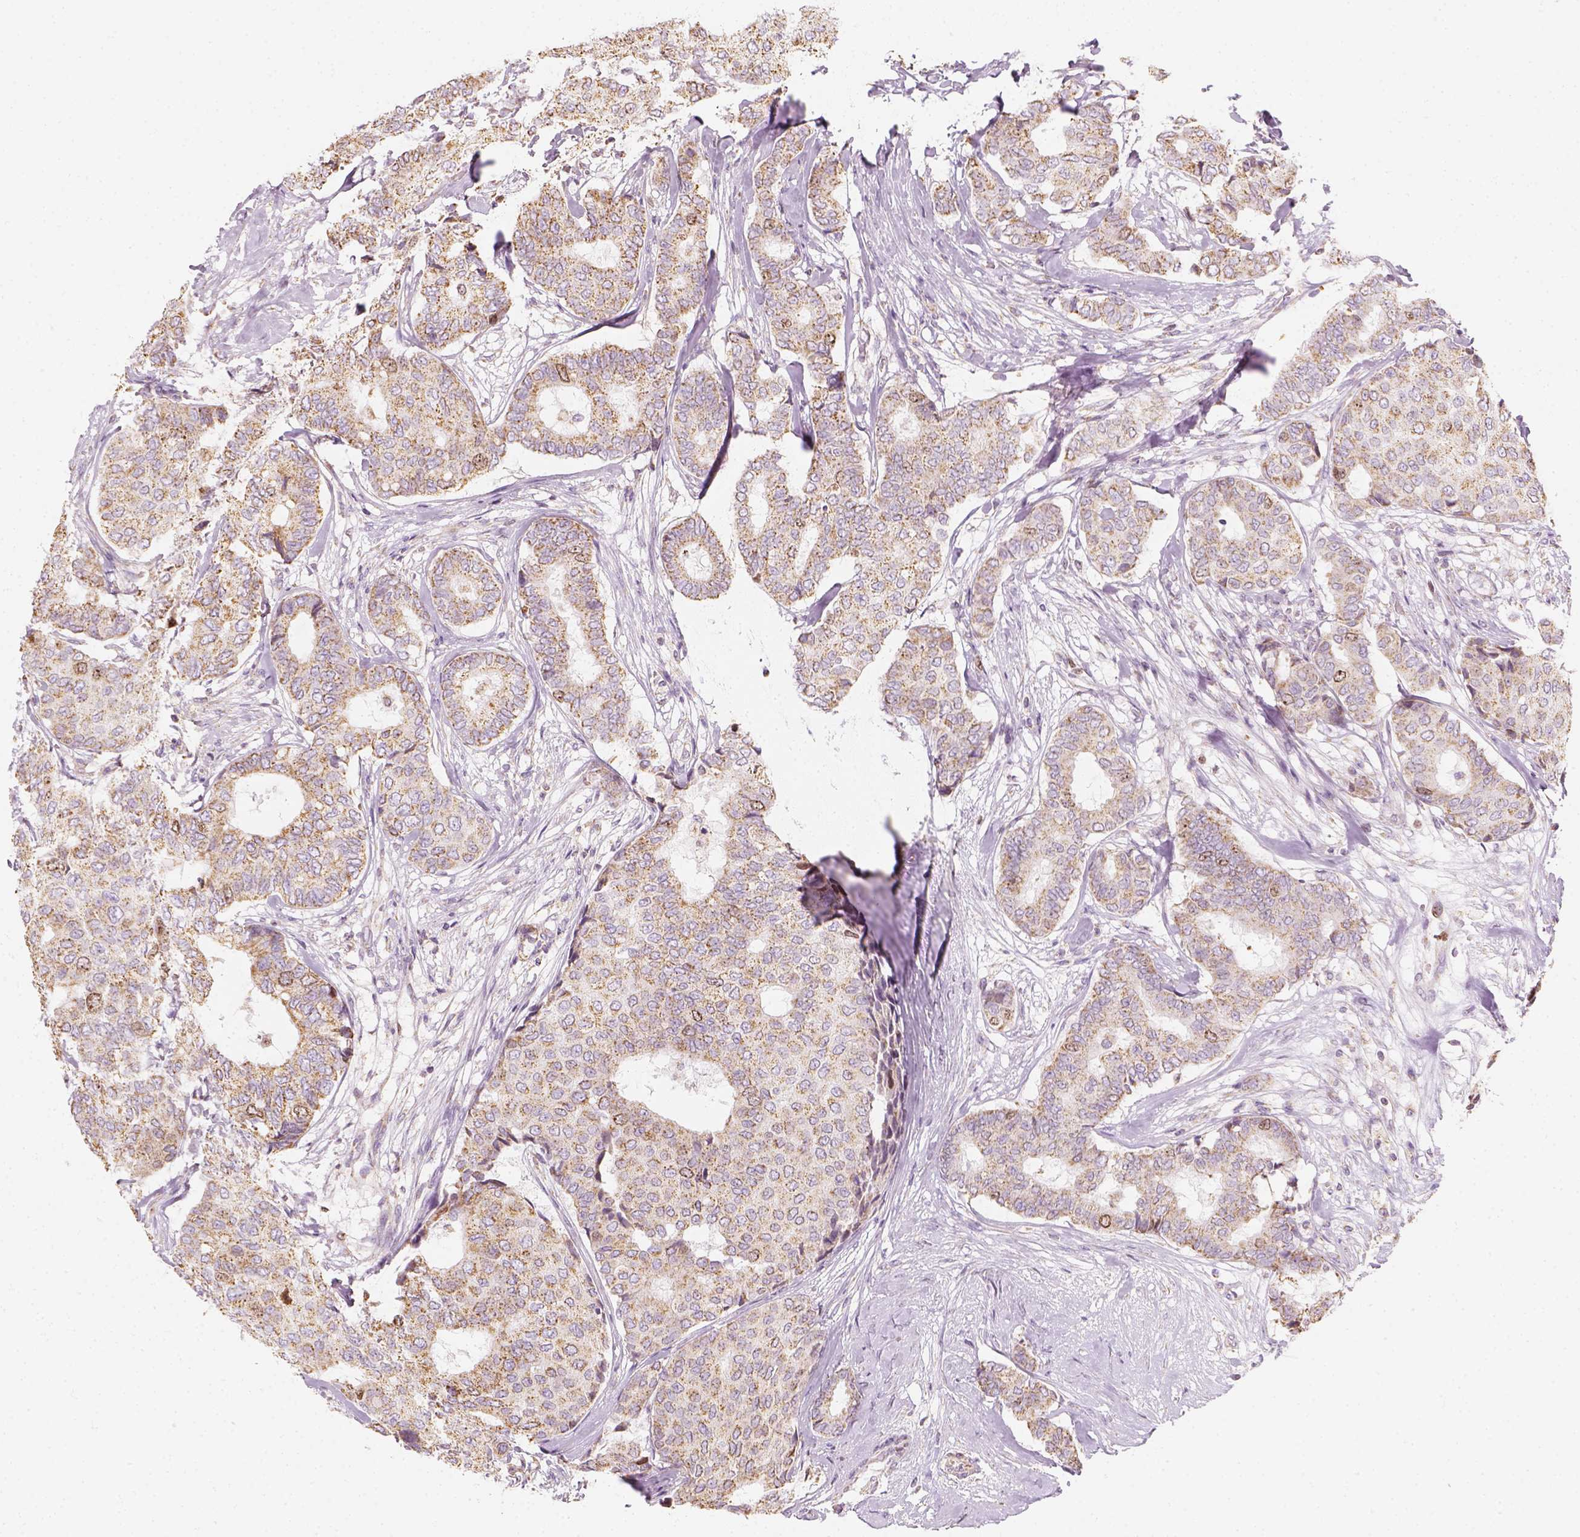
{"staining": {"intensity": "moderate", "quantity": ">75%", "location": "cytoplasmic/membranous"}, "tissue": "breast cancer", "cell_type": "Tumor cells", "image_type": "cancer", "snomed": [{"axis": "morphology", "description": "Duct carcinoma"}, {"axis": "topography", "description": "Breast"}], "caption": "Immunohistochemistry of human invasive ductal carcinoma (breast) displays medium levels of moderate cytoplasmic/membranous expression in approximately >75% of tumor cells. (Brightfield microscopy of DAB IHC at high magnification).", "gene": "LCA5", "patient": {"sex": "female", "age": 75}}